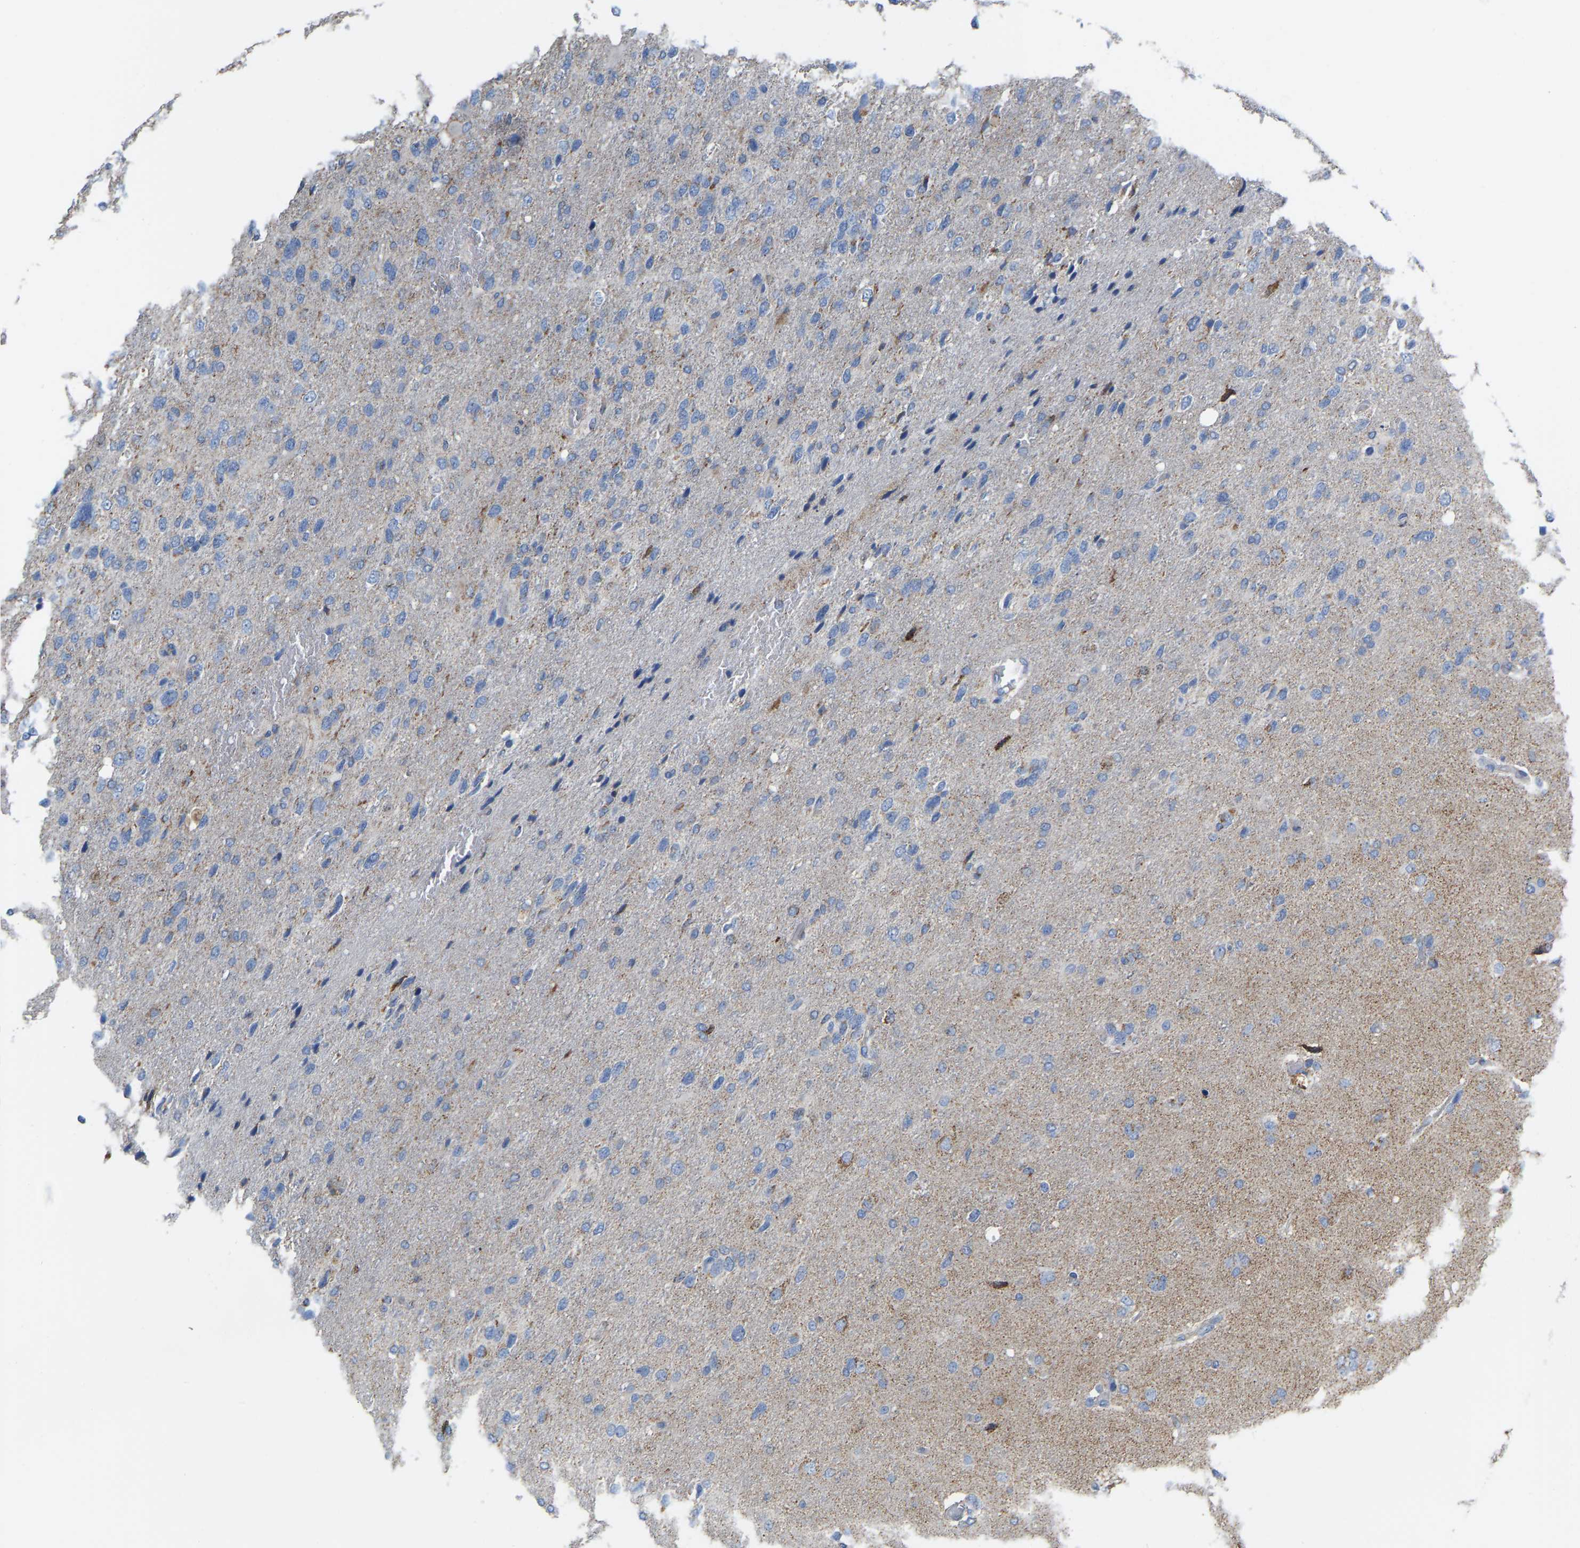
{"staining": {"intensity": "weak", "quantity": "<25%", "location": "cytoplasmic/membranous"}, "tissue": "glioma", "cell_type": "Tumor cells", "image_type": "cancer", "snomed": [{"axis": "morphology", "description": "Glioma, malignant, High grade"}, {"axis": "topography", "description": "Brain"}], "caption": "Immunohistochemical staining of human glioma demonstrates no significant expression in tumor cells.", "gene": "CBLB", "patient": {"sex": "female", "age": 58}}